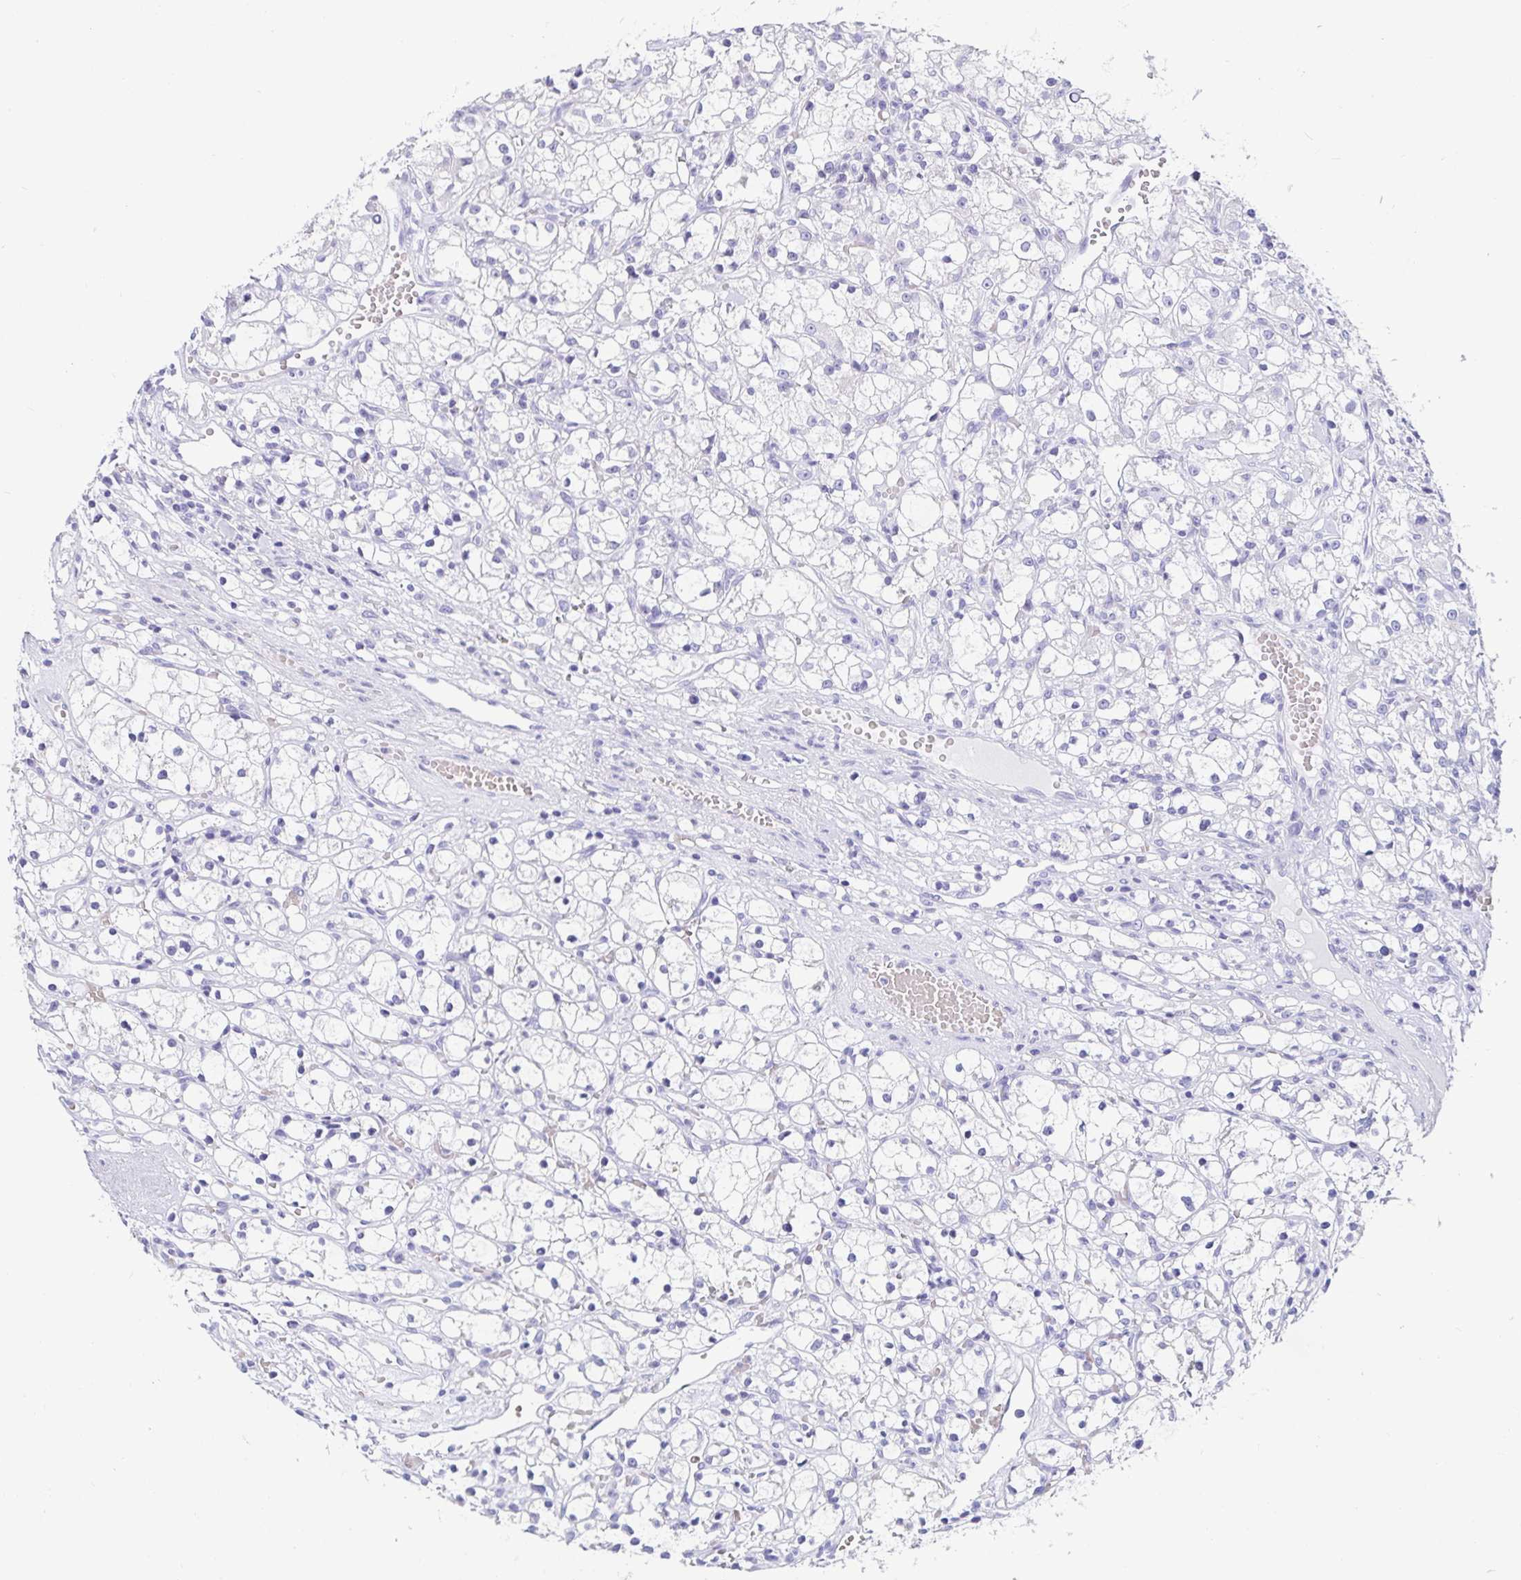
{"staining": {"intensity": "negative", "quantity": "none", "location": "none"}, "tissue": "renal cancer", "cell_type": "Tumor cells", "image_type": "cancer", "snomed": [{"axis": "morphology", "description": "Adenocarcinoma, NOS"}, {"axis": "topography", "description": "Kidney"}], "caption": "A high-resolution micrograph shows immunohistochemistry staining of renal cancer, which exhibits no significant expression in tumor cells. The staining was performed using DAB (3,3'-diaminobenzidine) to visualize the protein expression in brown, while the nuclei were stained in blue with hematoxylin (Magnification: 20x).", "gene": "ZPBP2", "patient": {"sex": "female", "age": 59}}